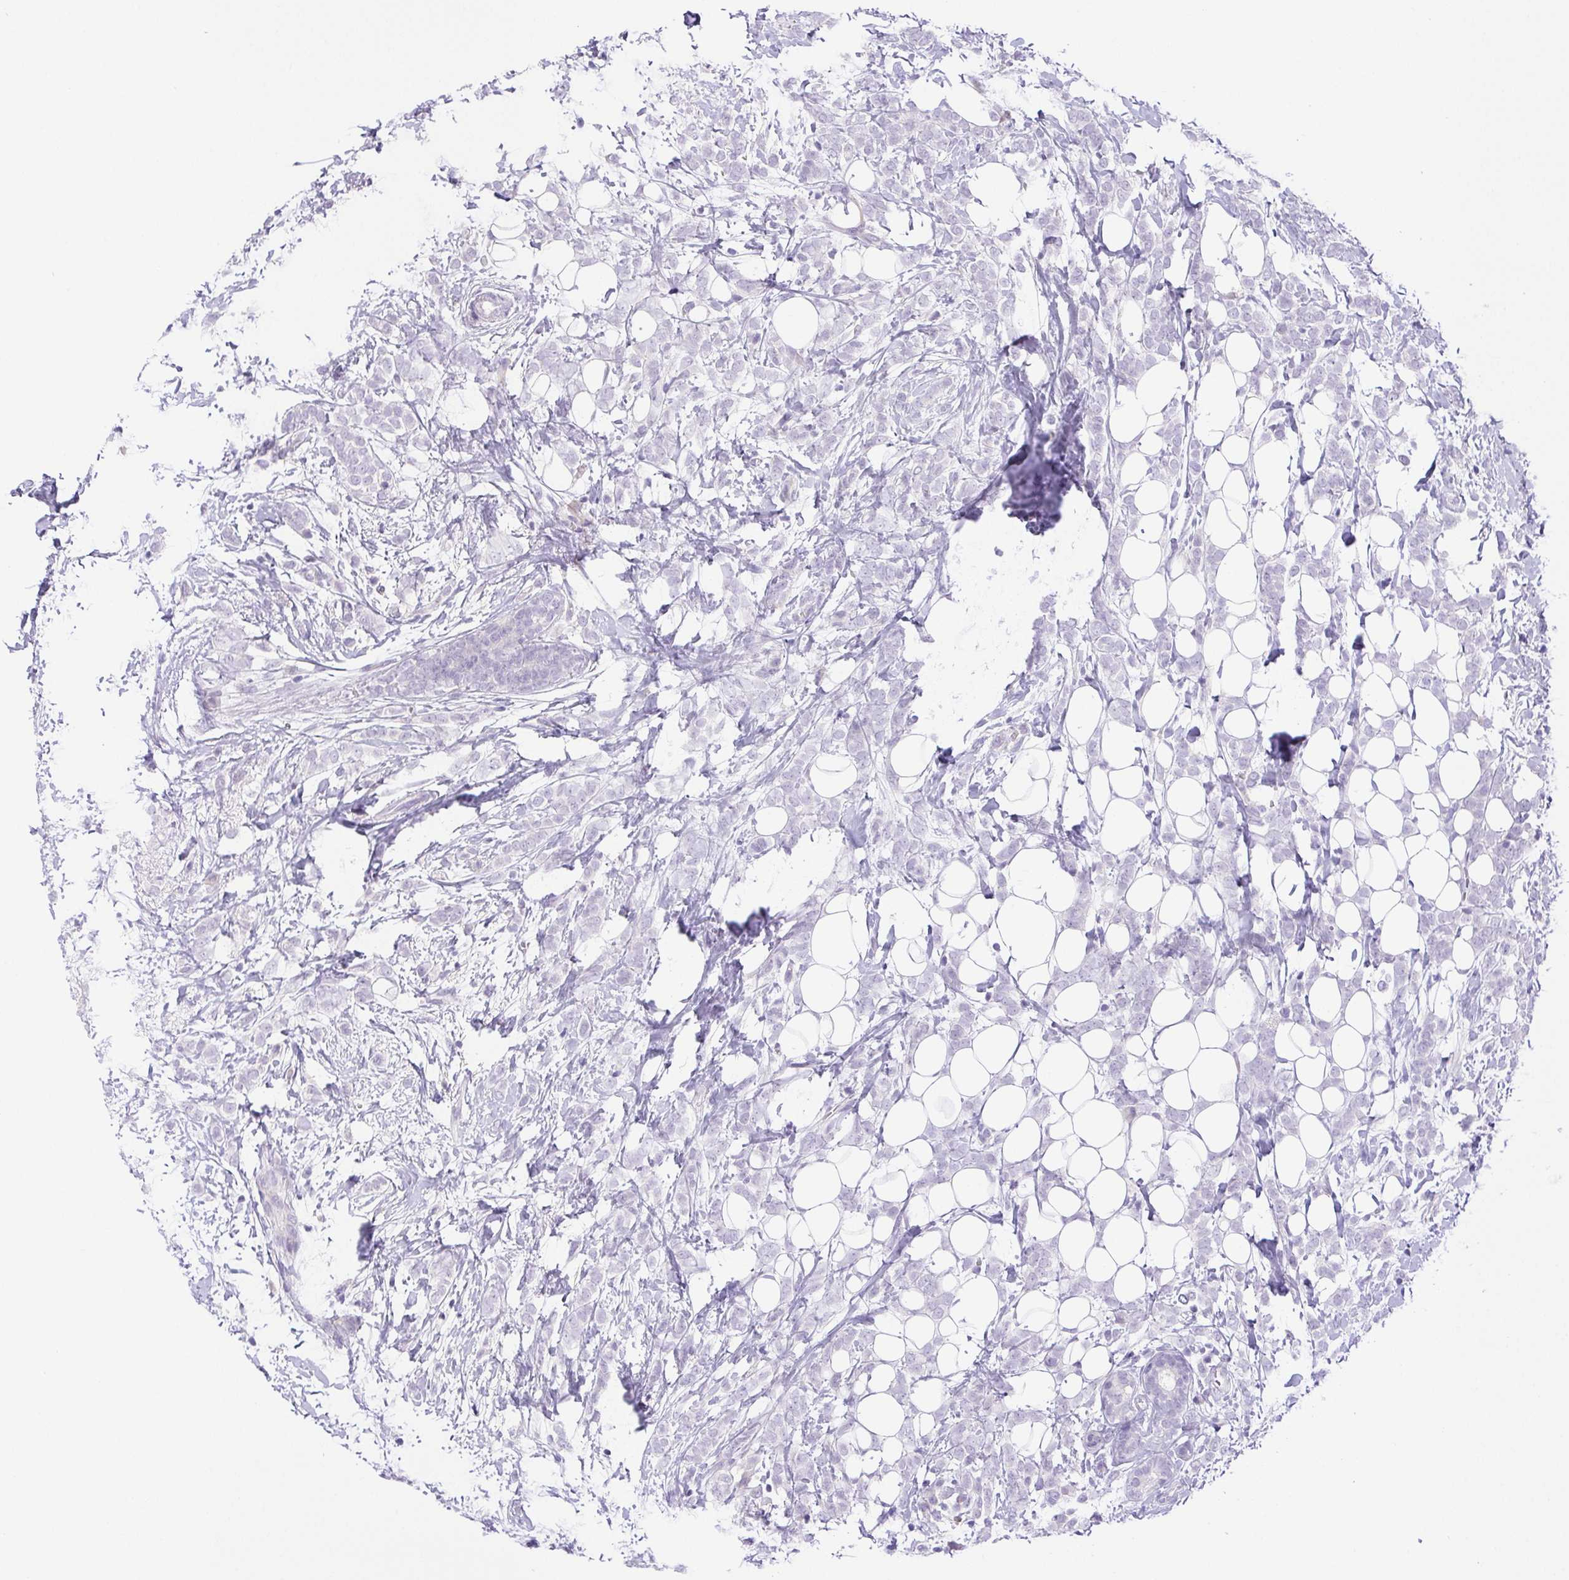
{"staining": {"intensity": "negative", "quantity": "none", "location": "none"}, "tissue": "breast cancer", "cell_type": "Tumor cells", "image_type": "cancer", "snomed": [{"axis": "morphology", "description": "Lobular carcinoma"}, {"axis": "topography", "description": "Breast"}], "caption": "Immunohistochemistry photomicrograph of breast lobular carcinoma stained for a protein (brown), which reveals no positivity in tumor cells.", "gene": "PAPPA2", "patient": {"sex": "female", "age": 49}}